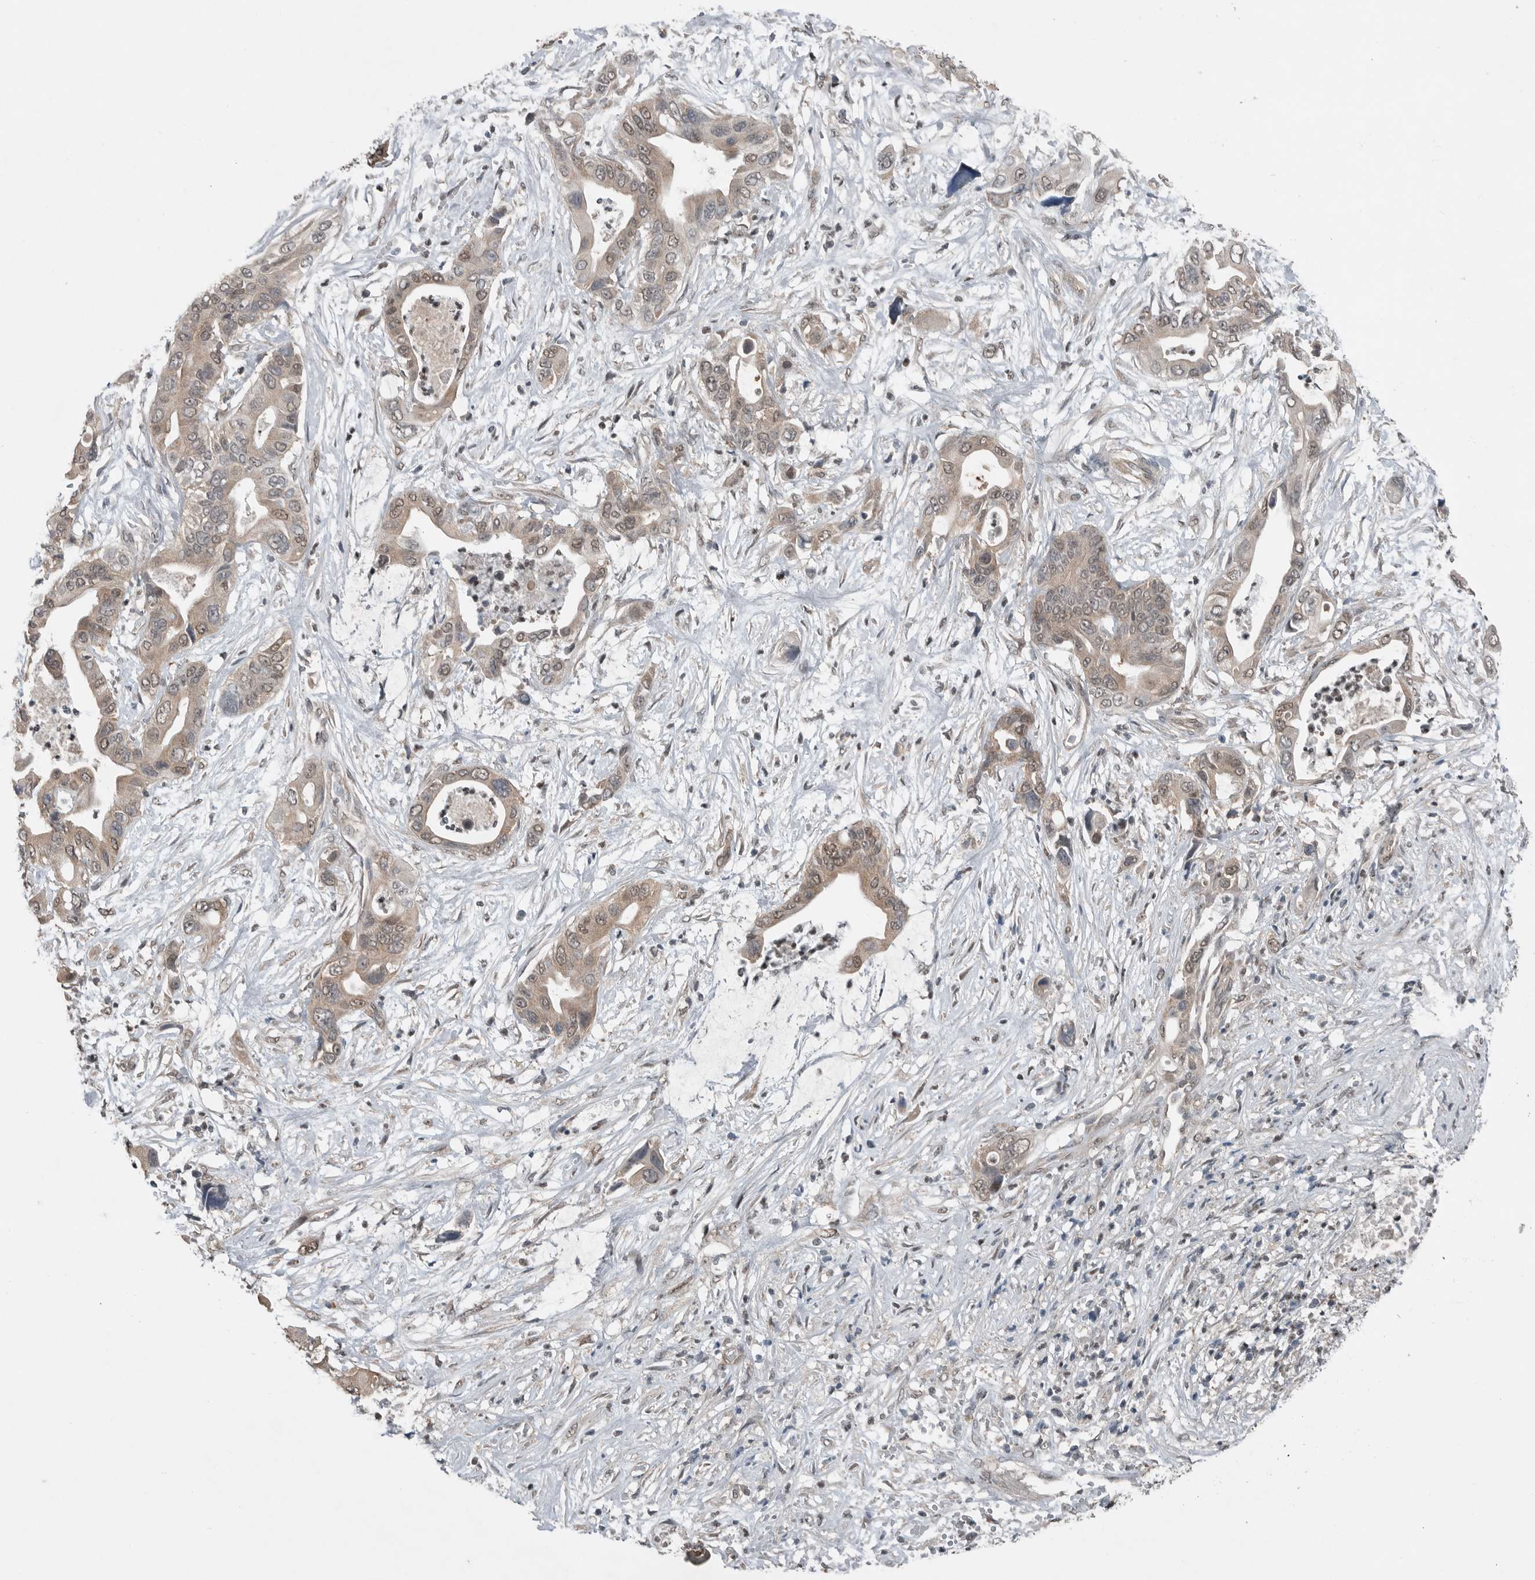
{"staining": {"intensity": "moderate", "quantity": ">75%", "location": "cytoplasmic/membranous,nuclear"}, "tissue": "pancreatic cancer", "cell_type": "Tumor cells", "image_type": "cancer", "snomed": [{"axis": "morphology", "description": "Adenocarcinoma, NOS"}, {"axis": "topography", "description": "Pancreas"}], "caption": "IHC of human pancreatic adenocarcinoma displays medium levels of moderate cytoplasmic/membranous and nuclear staining in about >75% of tumor cells.", "gene": "MFAP3L", "patient": {"sex": "male", "age": 66}}